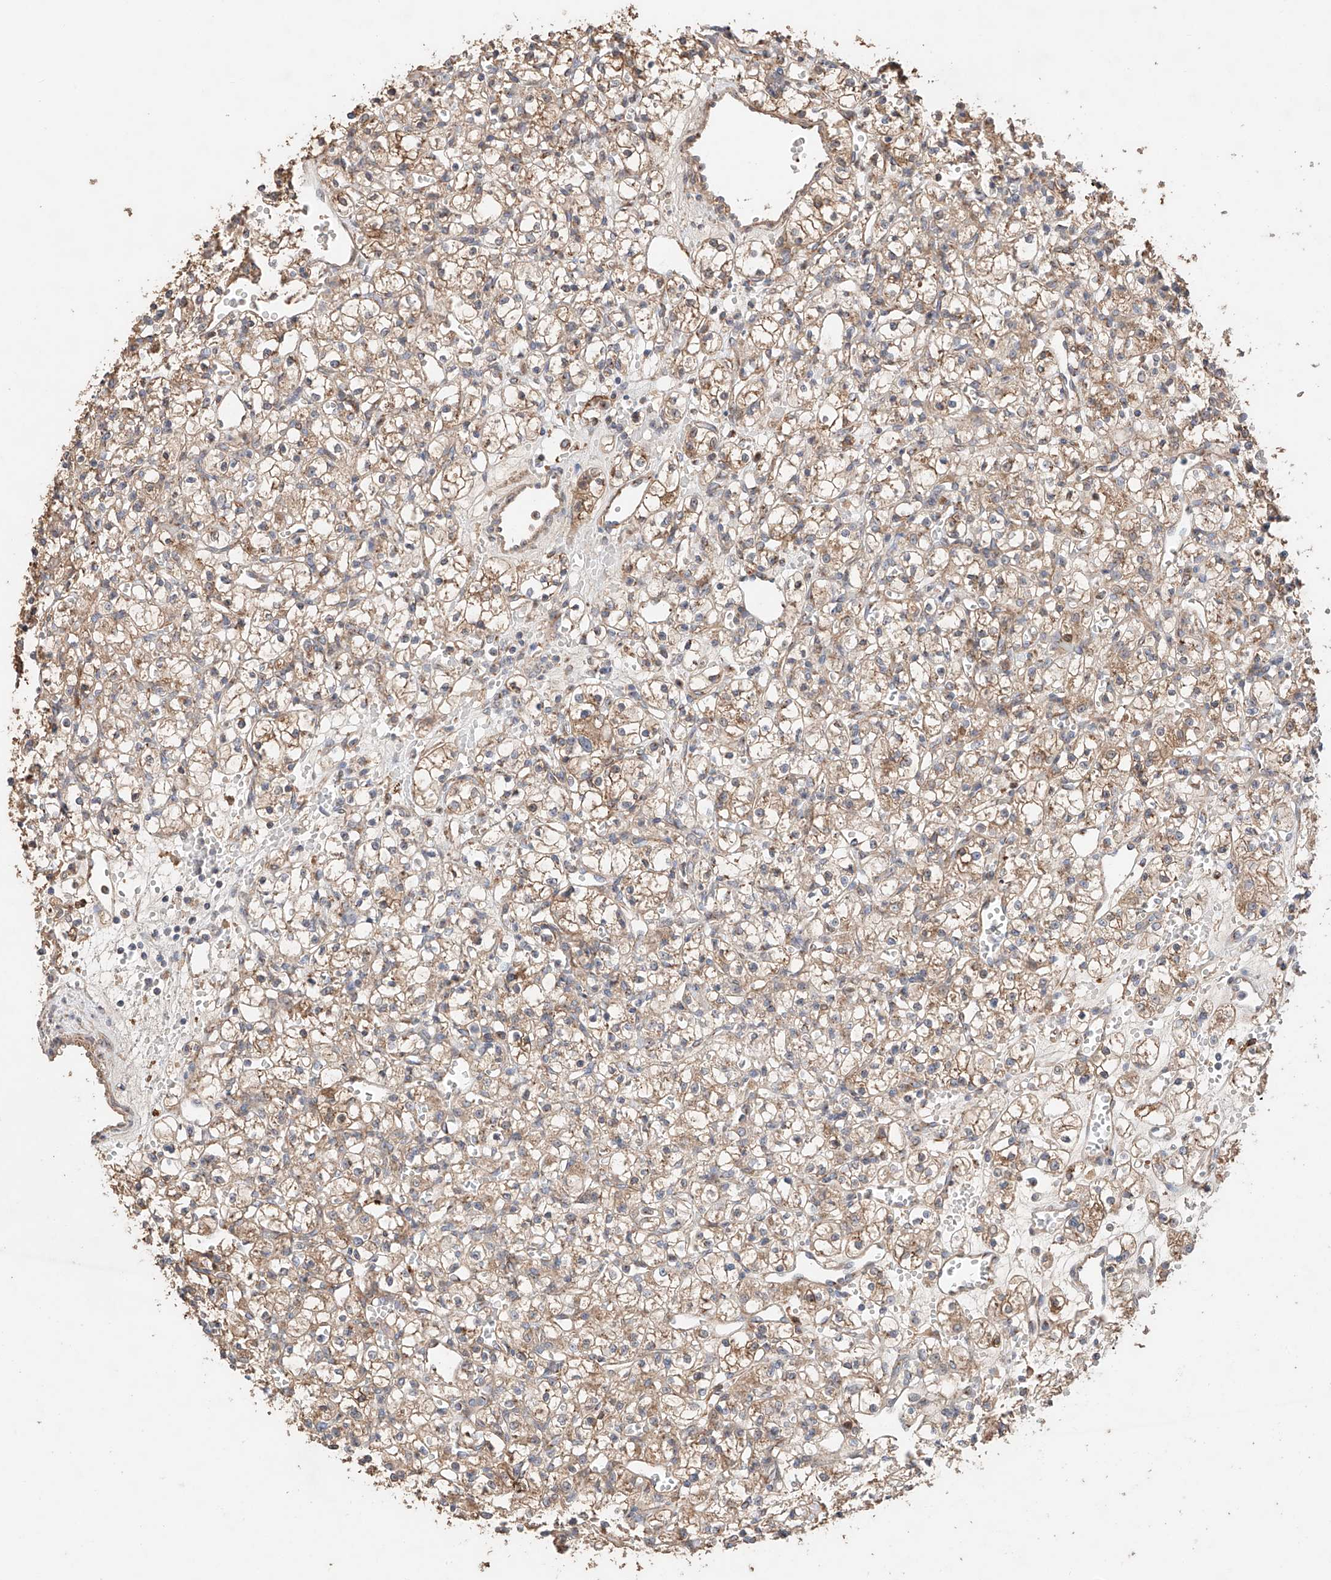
{"staining": {"intensity": "moderate", "quantity": ">75%", "location": "cytoplasmic/membranous"}, "tissue": "renal cancer", "cell_type": "Tumor cells", "image_type": "cancer", "snomed": [{"axis": "morphology", "description": "Adenocarcinoma, NOS"}, {"axis": "topography", "description": "Kidney"}], "caption": "IHC (DAB) staining of renal cancer demonstrates moderate cytoplasmic/membranous protein expression in about >75% of tumor cells.", "gene": "MOSPD1", "patient": {"sex": "female", "age": 59}}